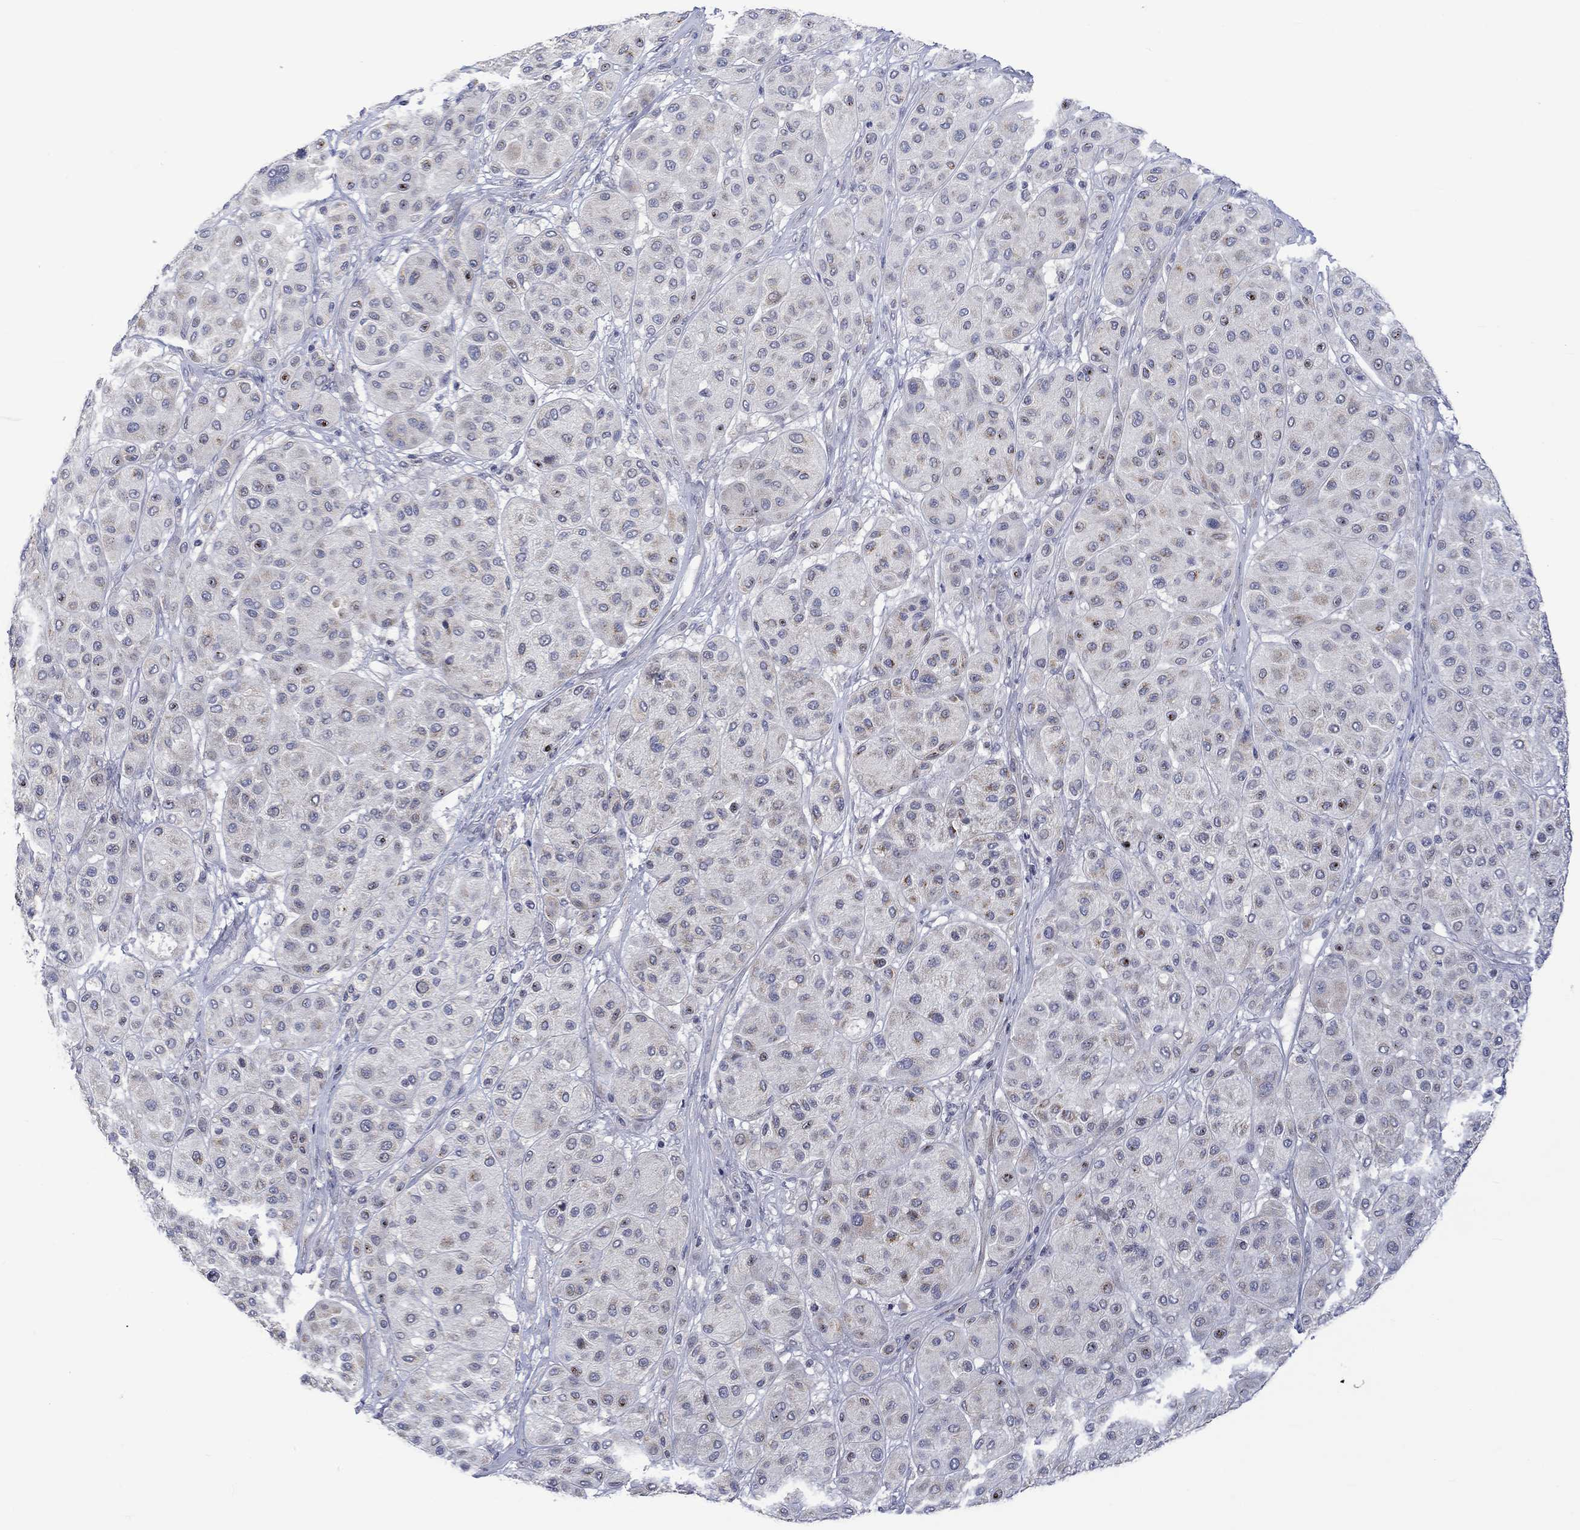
{"staining": {"intensity": "moderate", "quantity": "<25%", "location": "nuclear"}, "tissue": "melanoma", "cell_type": "Tumor cells", "image_type": "cancer", "snomed": [{"axis": "morphology", "description": "Malignant melanoma, Metastatic site"}, {"axis": "topography", "description": "Smooth muscle"}], "caption": "Immunohistochemical staining of malignant melanoma (metastatic site) exhibits moderate nuclear protein staining in about <25% of tumor cells.", "gene": "SLC48A1", "patient": {"sex": "male", "age": 41}}